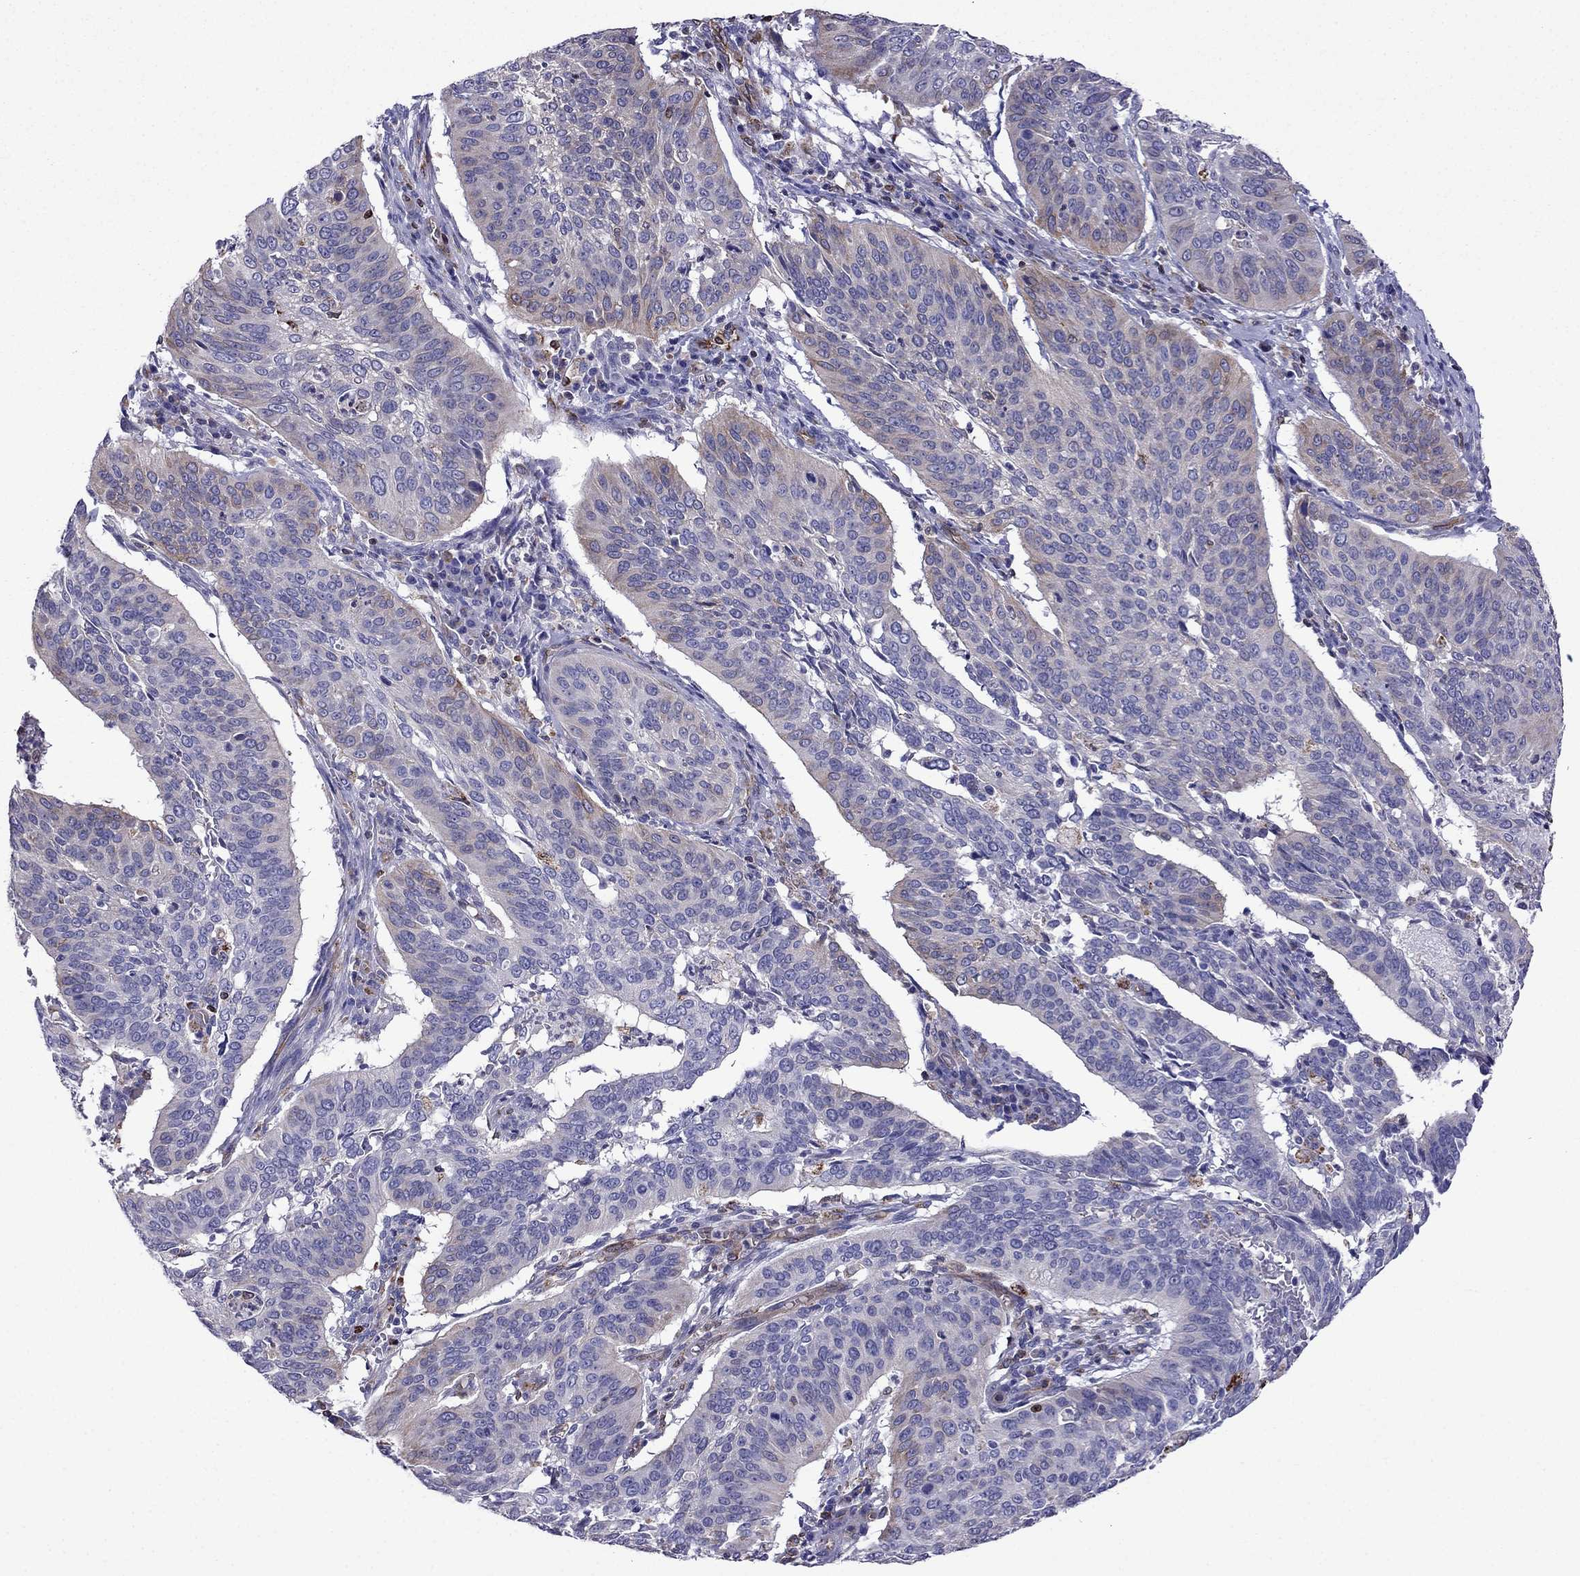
{"staining": {"intensity": "negative", "quantity": "none", "location": "none"}, "tissue": "cervical cancer", "cell_type": "Tumor cells", "image_type": "cancer", "snomed": [{"axis": "morphology", "description": "Normal tissue, NOS"}, {"axis": "morphology", "description": "Squamous cell carcinoma, NOS"}, {"axis": "topography", "description": "Cervix"}], "caption": "A high-resolution micrograph shows IHC staining of cervical cancer, which reveals no significant expression in tumor cells.", "gene": "GNAL", "patient": {"sex": "female", "age": 39}}